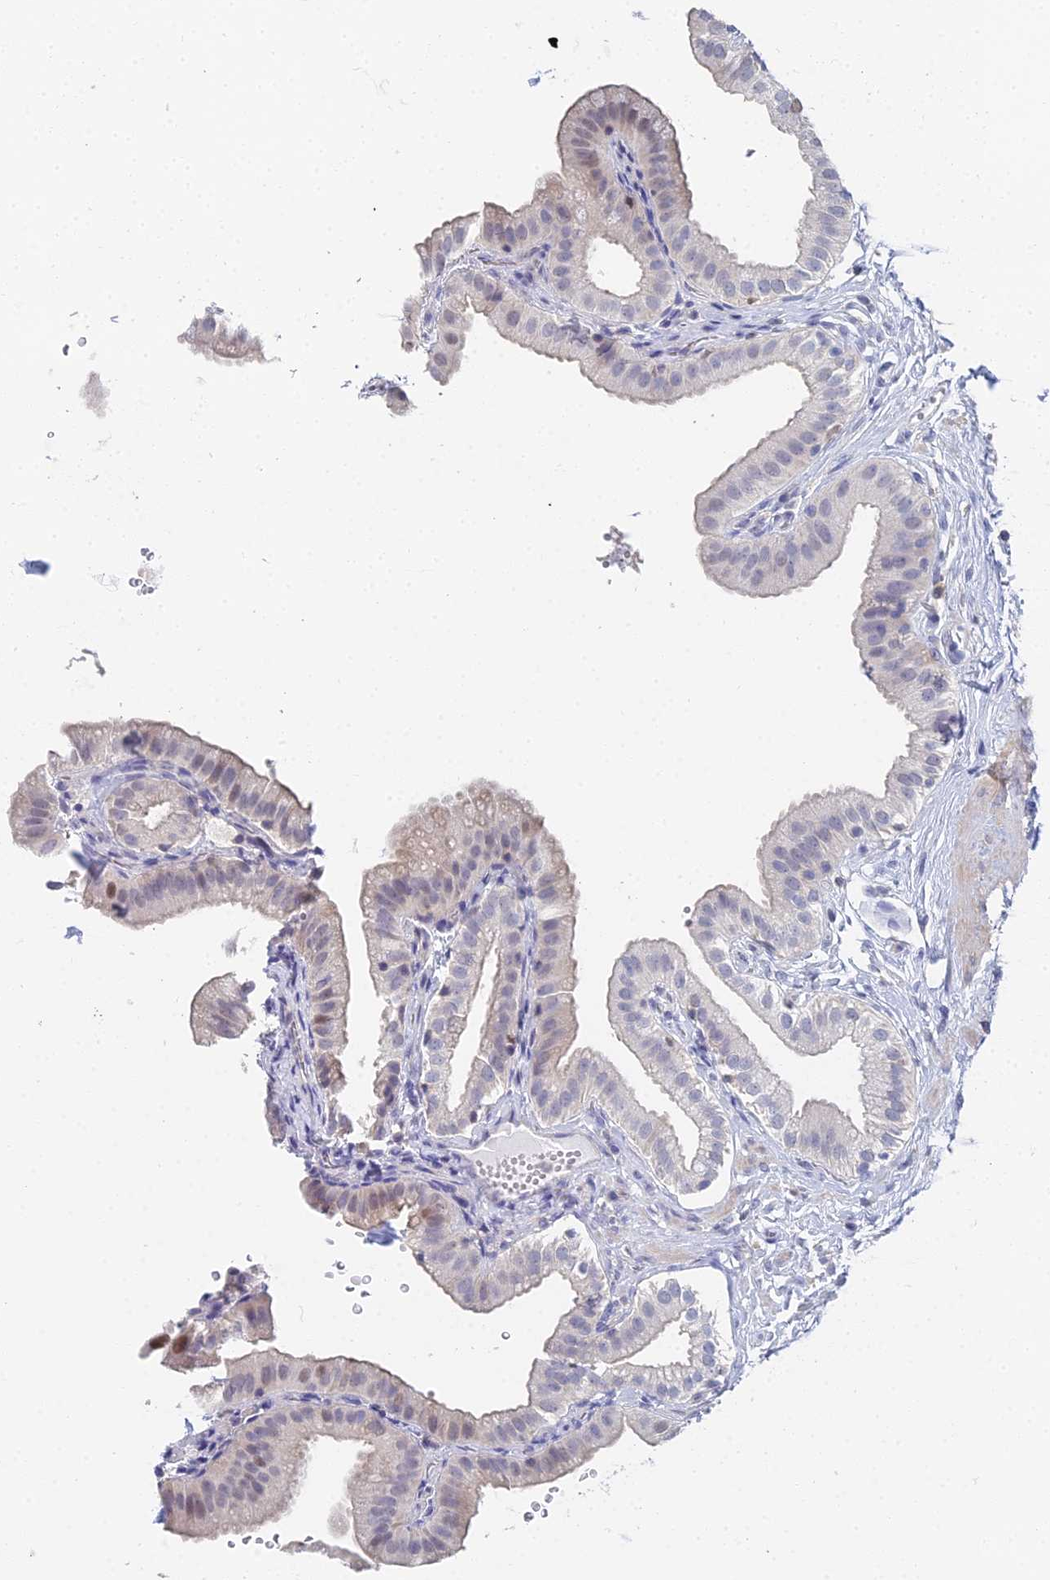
{"staining": {"intensity": "weak", "quantity": "<25%", "location": "nuclear"}, "tissue": "gallbladder", "cell_type": "Glandular cells", "image_type": "normal", "snomed": [{"axis": "morphology", "description": "Normal tissue, NOS"}, {"axis": "topography", "description": "Gallbladder"}], "caption": "Glandular cells show no significant expression in normal gallbladder. (DAB (3,3'-diaminobenzidine) immunohistochemistry with hematoxylin counter stain).", "gene": "MCM2", "patient": {"sex": "female", "age": 61}}